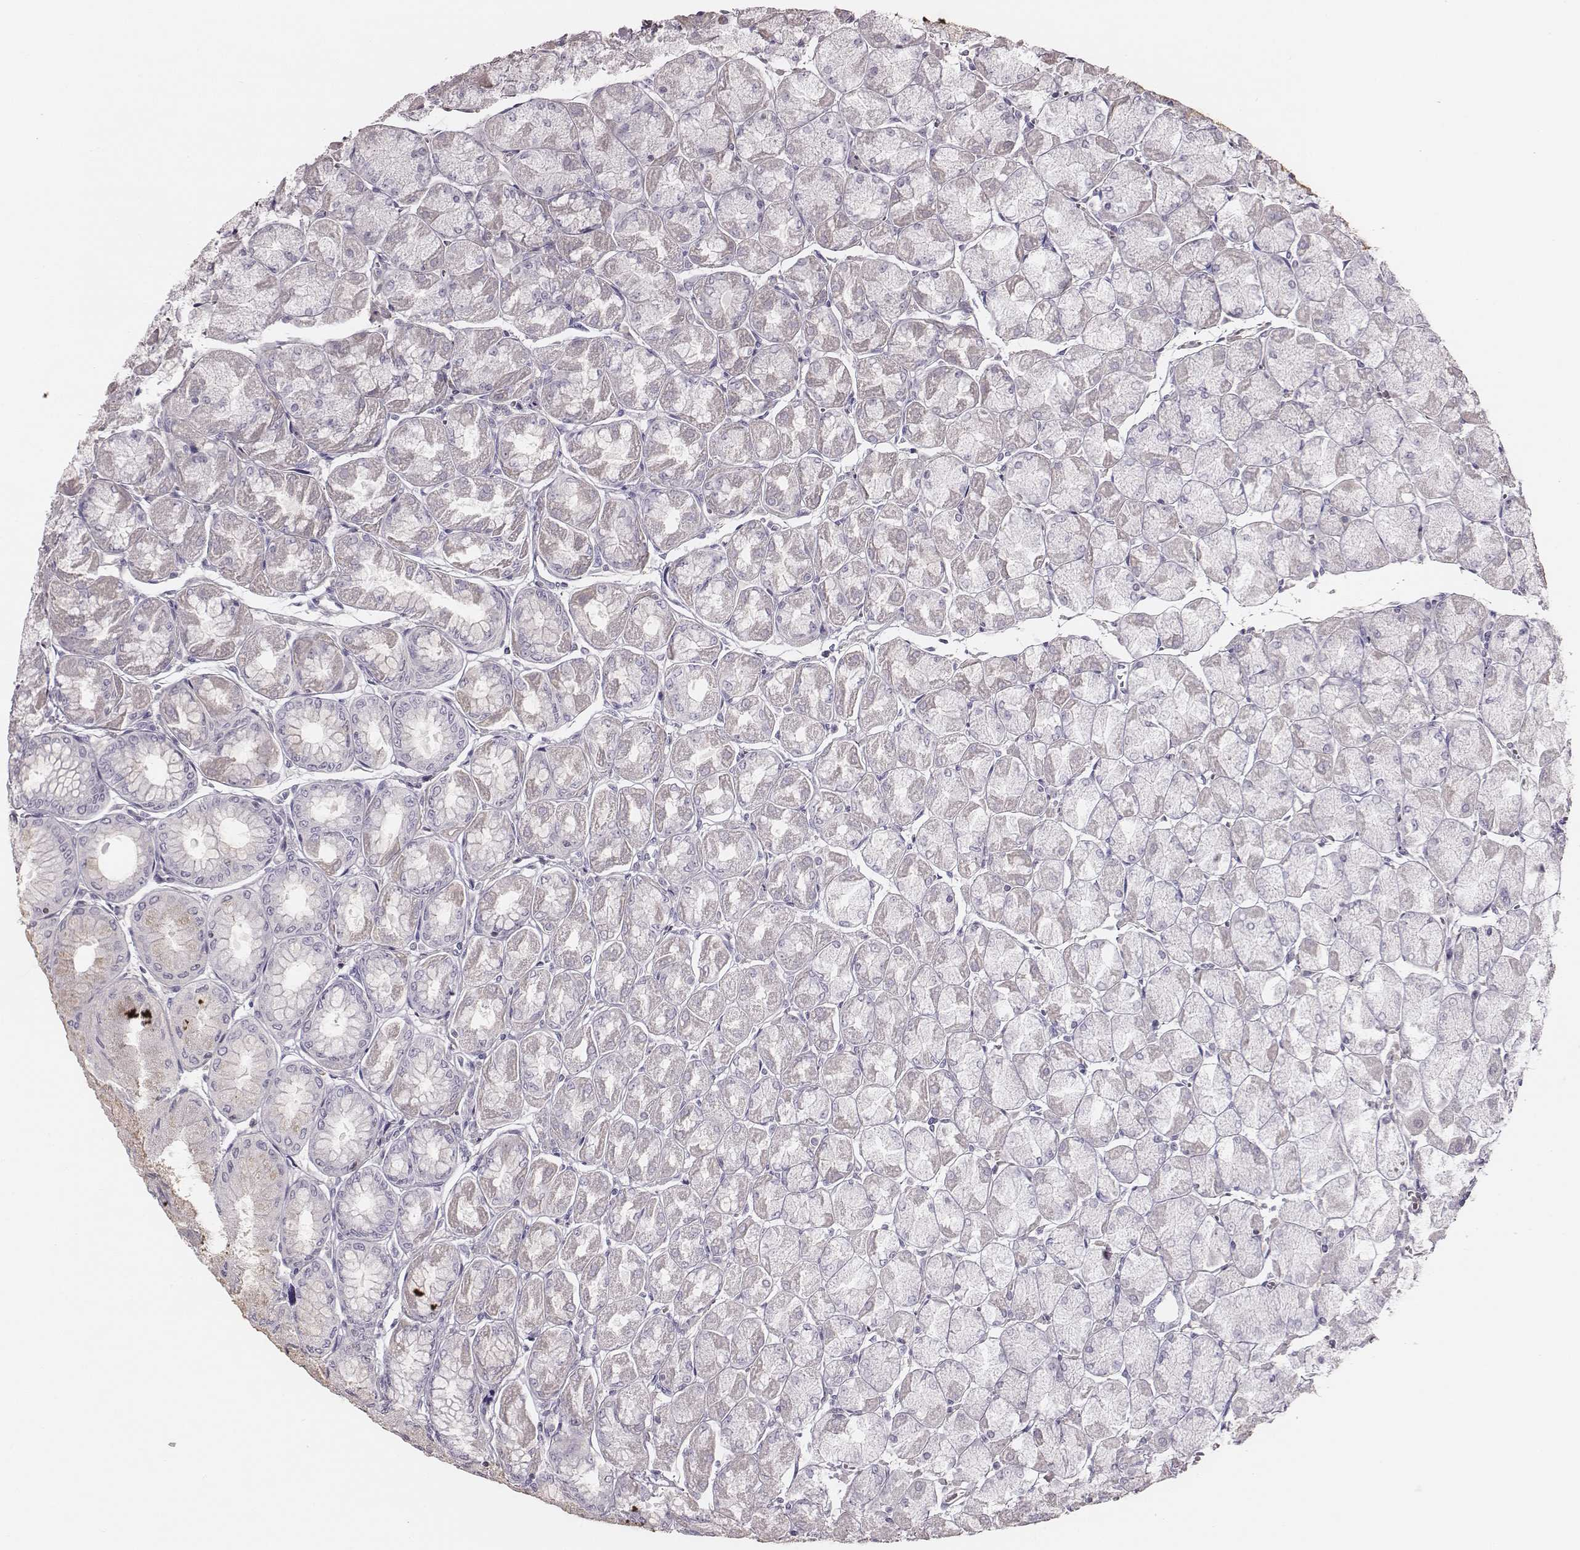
{"staining": {"intensity": "negative", "quantity": "none", "location": "none"}, "tissue": "stomach", "cell_type": "Glandular cells", "image_type": "normal", "snomed": [{"axis": "morphology", "description": "Normal tissue, NOS"}, {"axis": "topography", "description": "Stomach, upper"}], "caption": "An image of human stomach is negative for staining in glandular cells. (Stains: DAB immunohistochemistry with hematoxylin counter stain, Microscopy: brightfield microscopy at high magnification).", "gene": "ZYX", "patient": {"sex": "male", "age": 60}}